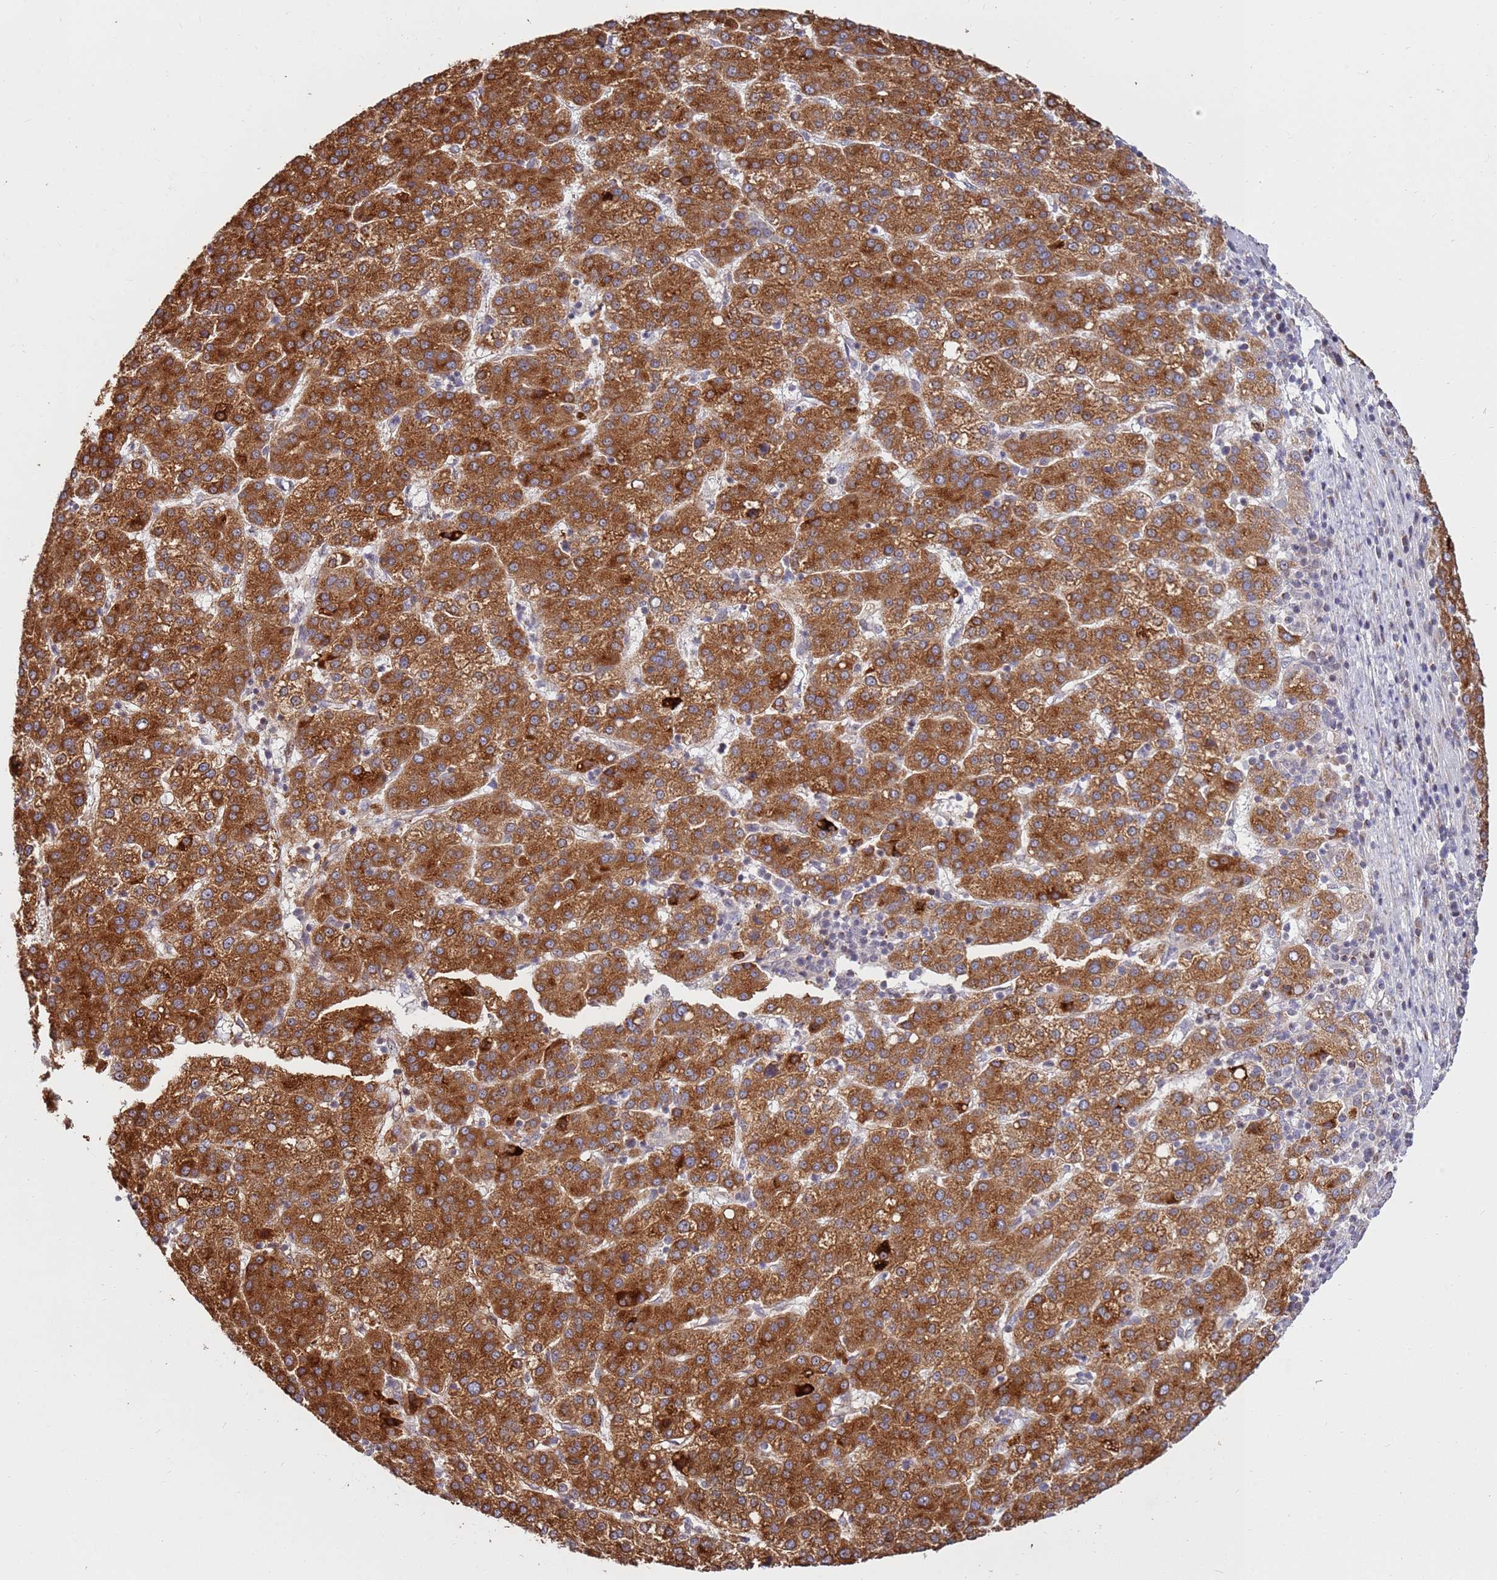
{"staining": {"intensity": "strong", "quantity": ">75%", "location": "cytoplasmic/membranous"}, "tissue": "liver cancer", "cell_type": "Tumor cells", "image_type": "cancer", "snomed": [{"axis": "morphology", "description": "Carcinoma, Hepatocellular, NOS"}, {"axis": "topography", "description": "Liver"}], "caption": "An immunohistochemistry photomicrograph of tumor tissue is shown. Protein staining in brown labels strong cytoplasmic/membranous positivity in hepatocellular carcinoma (liver) within tumor cells.", "gene": "KIF25", "patient": {"sex": "female", "age": 58}}